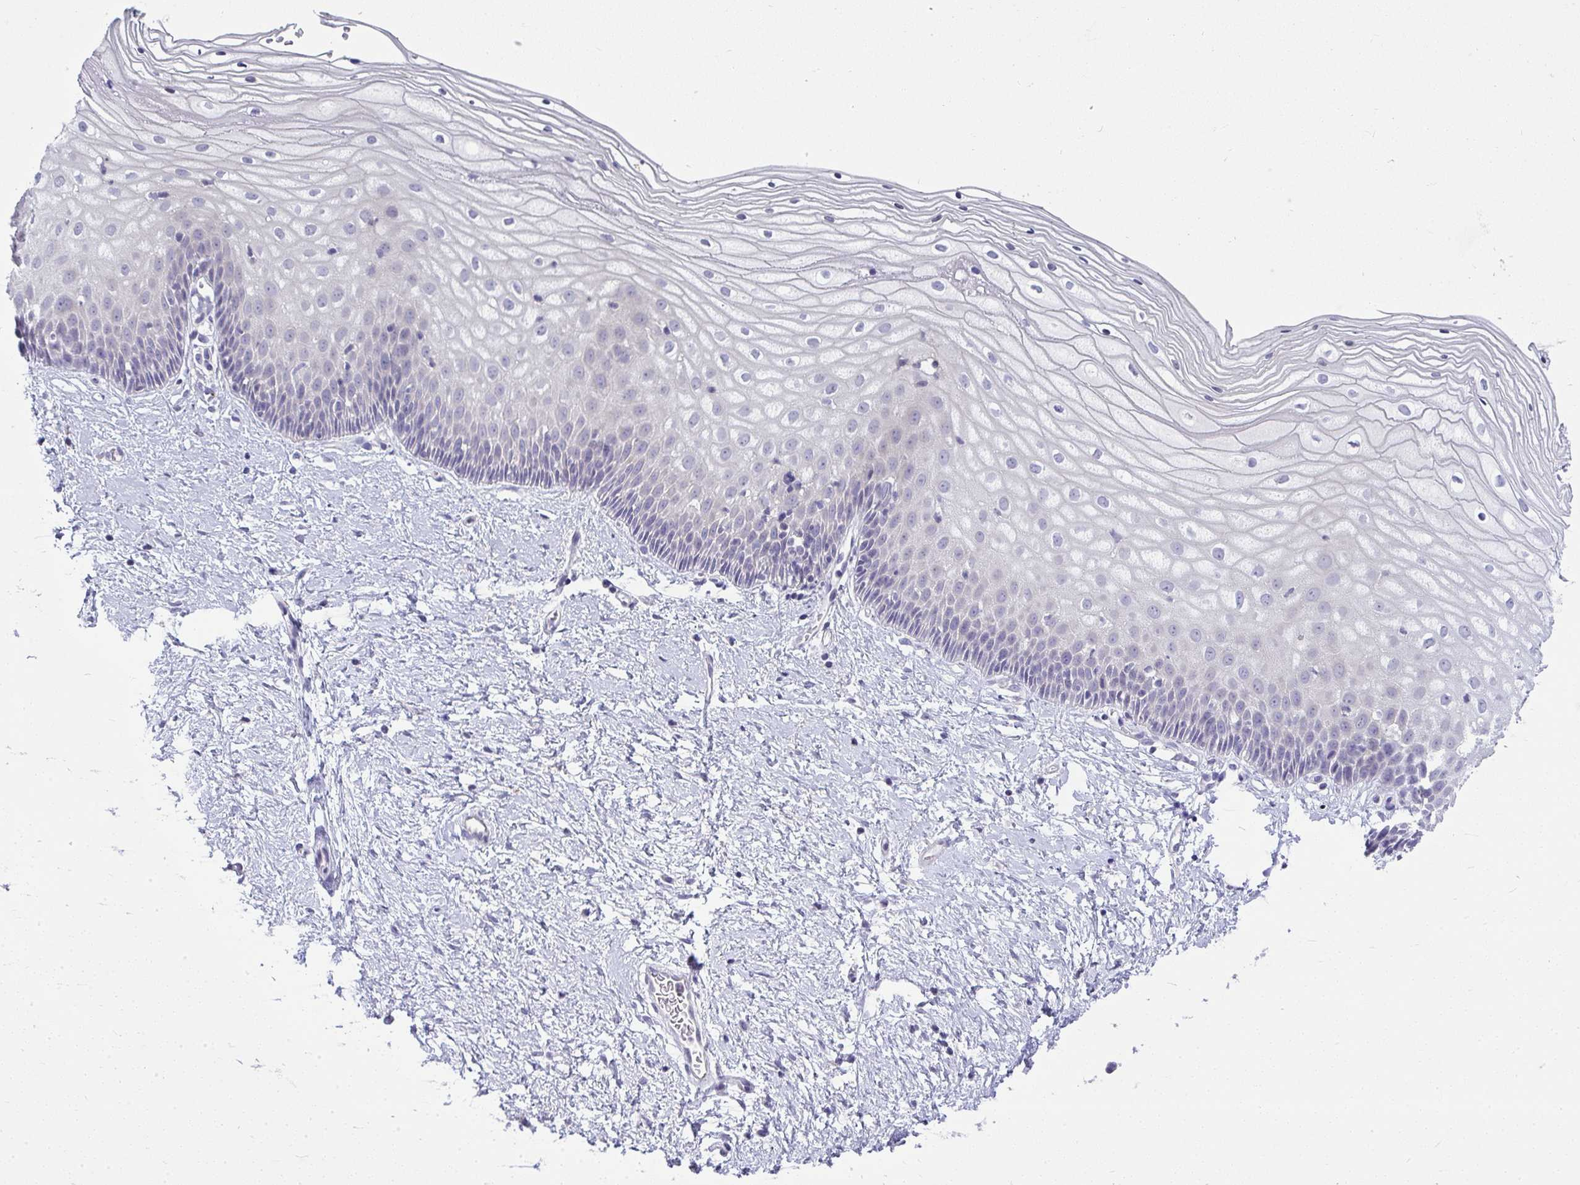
{"staining": {"intensity": "negative", "quantity": "none", "location": "none"}, "tissue": "cervix", "cell_type": "Glandular cells", "image_type": "normal", "snomed": [{"axis": "morphology", "description": "Normal tissue, NOS"}, {"axis": "topography", "description": "Cervix"}], "caption": "Protein analysis of unremarkable cervix reveals no significant expression in glandular cells.", "gene": "VPS4B", "patient": {"sex": "female", "age": 36}}